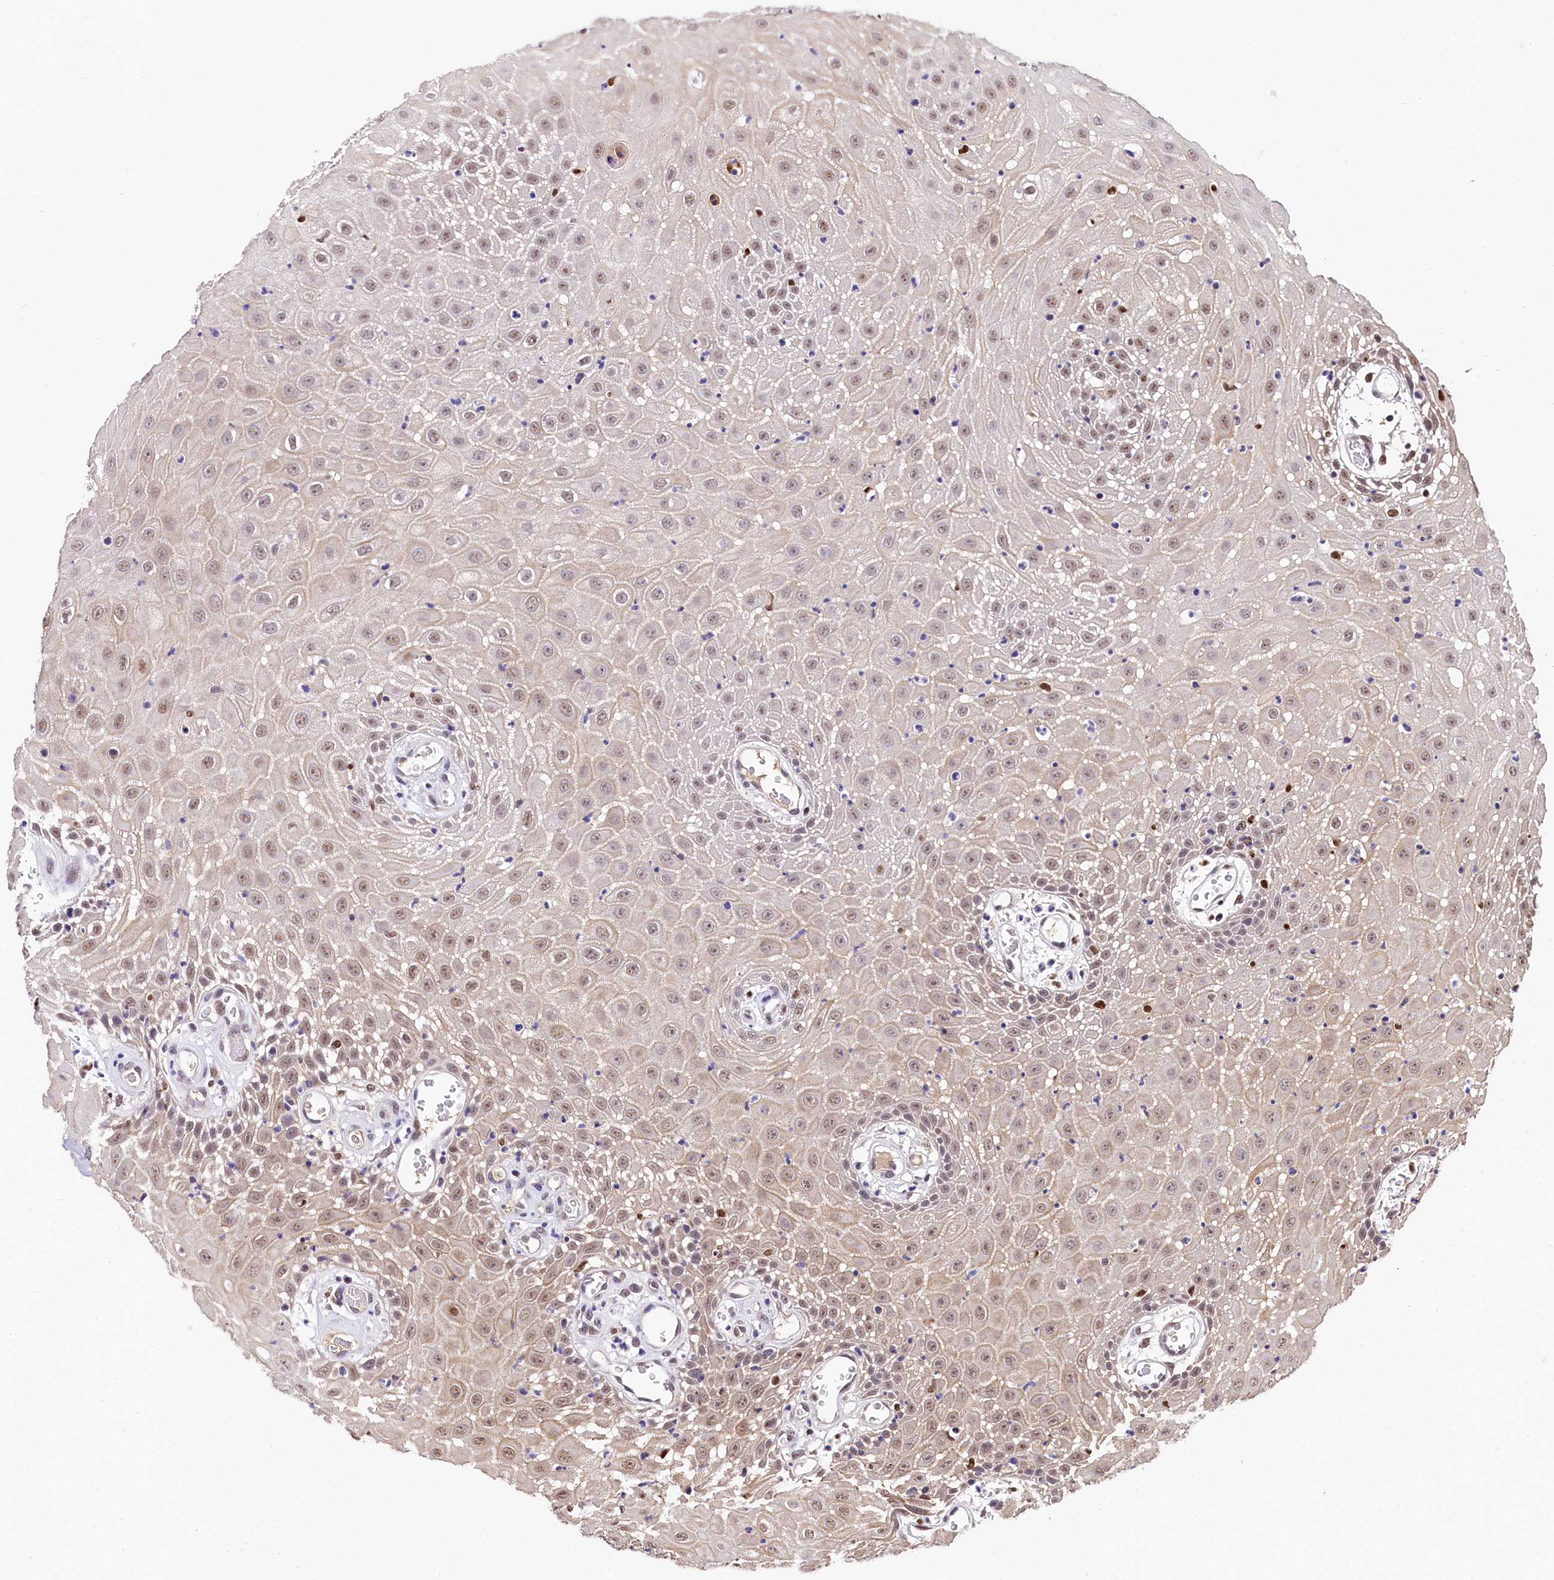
{"staining": {"intensity": "weak", "quantity": "25%-75%", "location": "nuclear"}, "tissue": "oral mucosa", "cell_type": "Squamous epithelial cells", "image_type": "normal", "snomed": [{"axis": "morphology", "description": "Normal tissue, NOS"}, {"axis": "topography", "description": "Skeletal muscle"}, {"axis": "topography", "description": "Oral tissue"}, {"axis": "topography", "description": "Salivary gland"}, {"axis": "topography", "description": "Peripheral nerve tissue"}], "caption": "Immunohistochemistry micrograph of benign oral mucosa: oral mucosa stained using immunohistochemistry (IHC) reveals low levels of weak protein expression localized specifically in the nuclear of squamous epithelial cells, appearing as a nuclear brown color.", "gene": "HECTD4", "patient": {"sex": "male", "age": 54}}